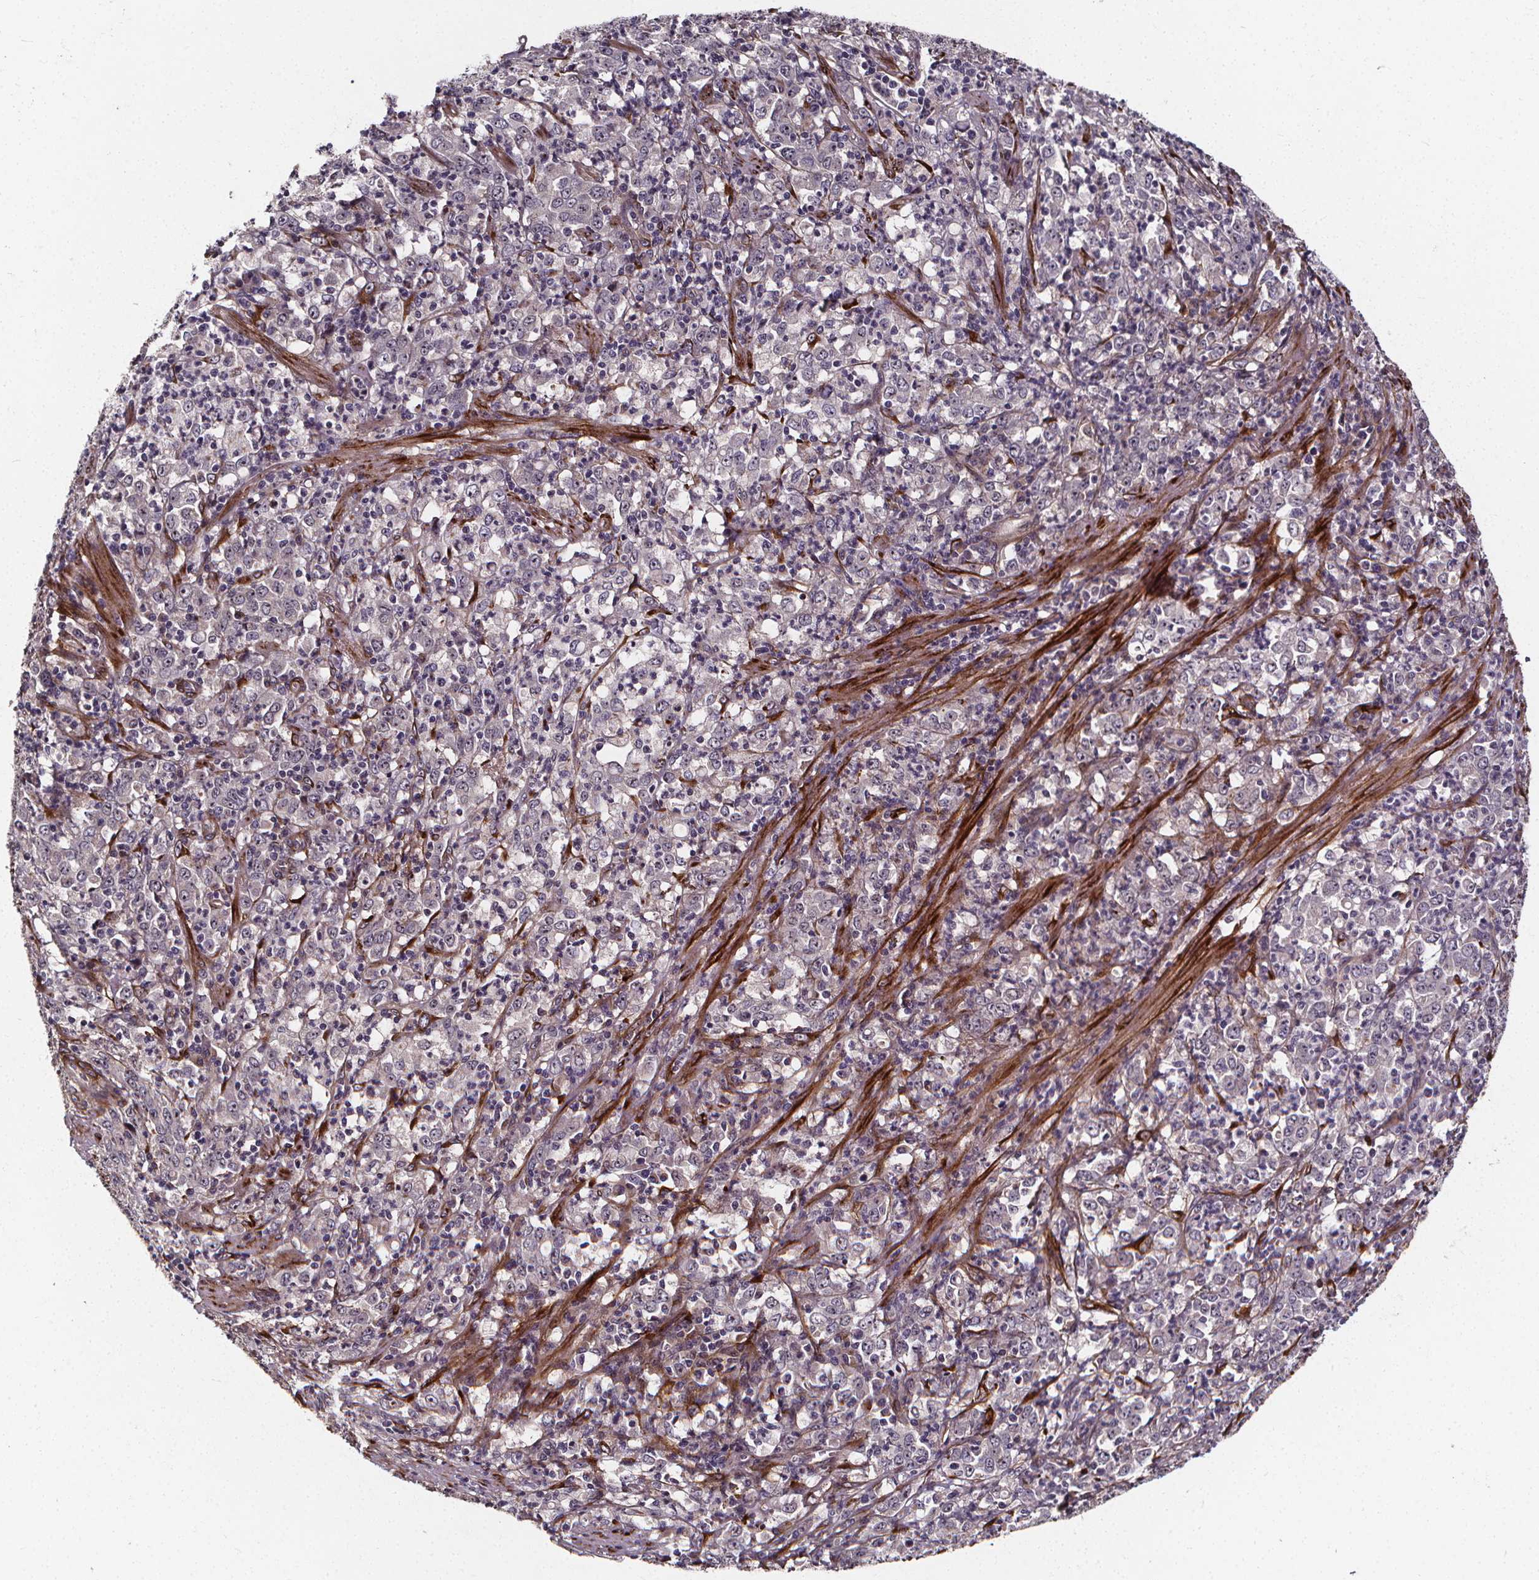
{"staining": {"intensity": "negative", "quantity": "none", "location": "none"}, "tissue": "stomach cancer", "cell_type": "Tumor cells", "image_type": "cancer", "snomed": [{"axis": "morphology", "description": "Adenocarcinoma, NOS"}, {"axis": "topography", "description": "Stomach, lower"}], "caption": "Protein analysis of stomach cancer demonstrates no significant staining in tumor cells.", "gene": "AEBP1", "patient": {"sex": "female", "age": 71}}